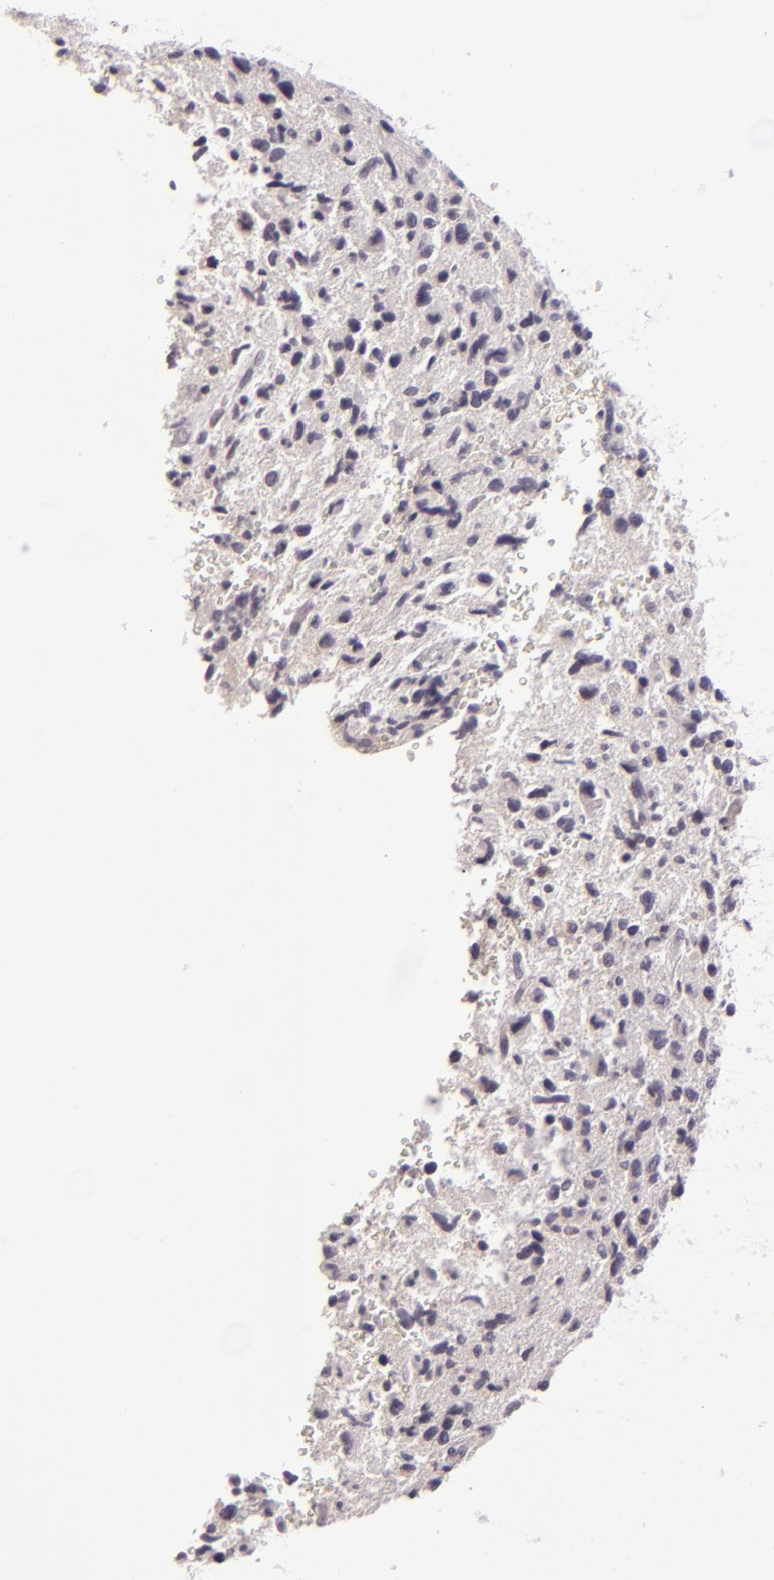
{"staining": {"intensity": "negative", "quantity": "none", "location": "none"}, "tissue": "glioma", "cell_type": "Tumor cells", "image_type": "cancer", "snomed": [{"axis": "morphology", "description": "Glioma, malignant, High grade"}, {"axis": "topography", "description": "Brain"}], "caption": "High power microscopy micrograph of an immunohistochemistry histopathology image of malignant glioma (high-grade), revealing no significant expression in tumor cells.", "gene": "EGFL6", "patient": {"sex": "female", "age": 60}}